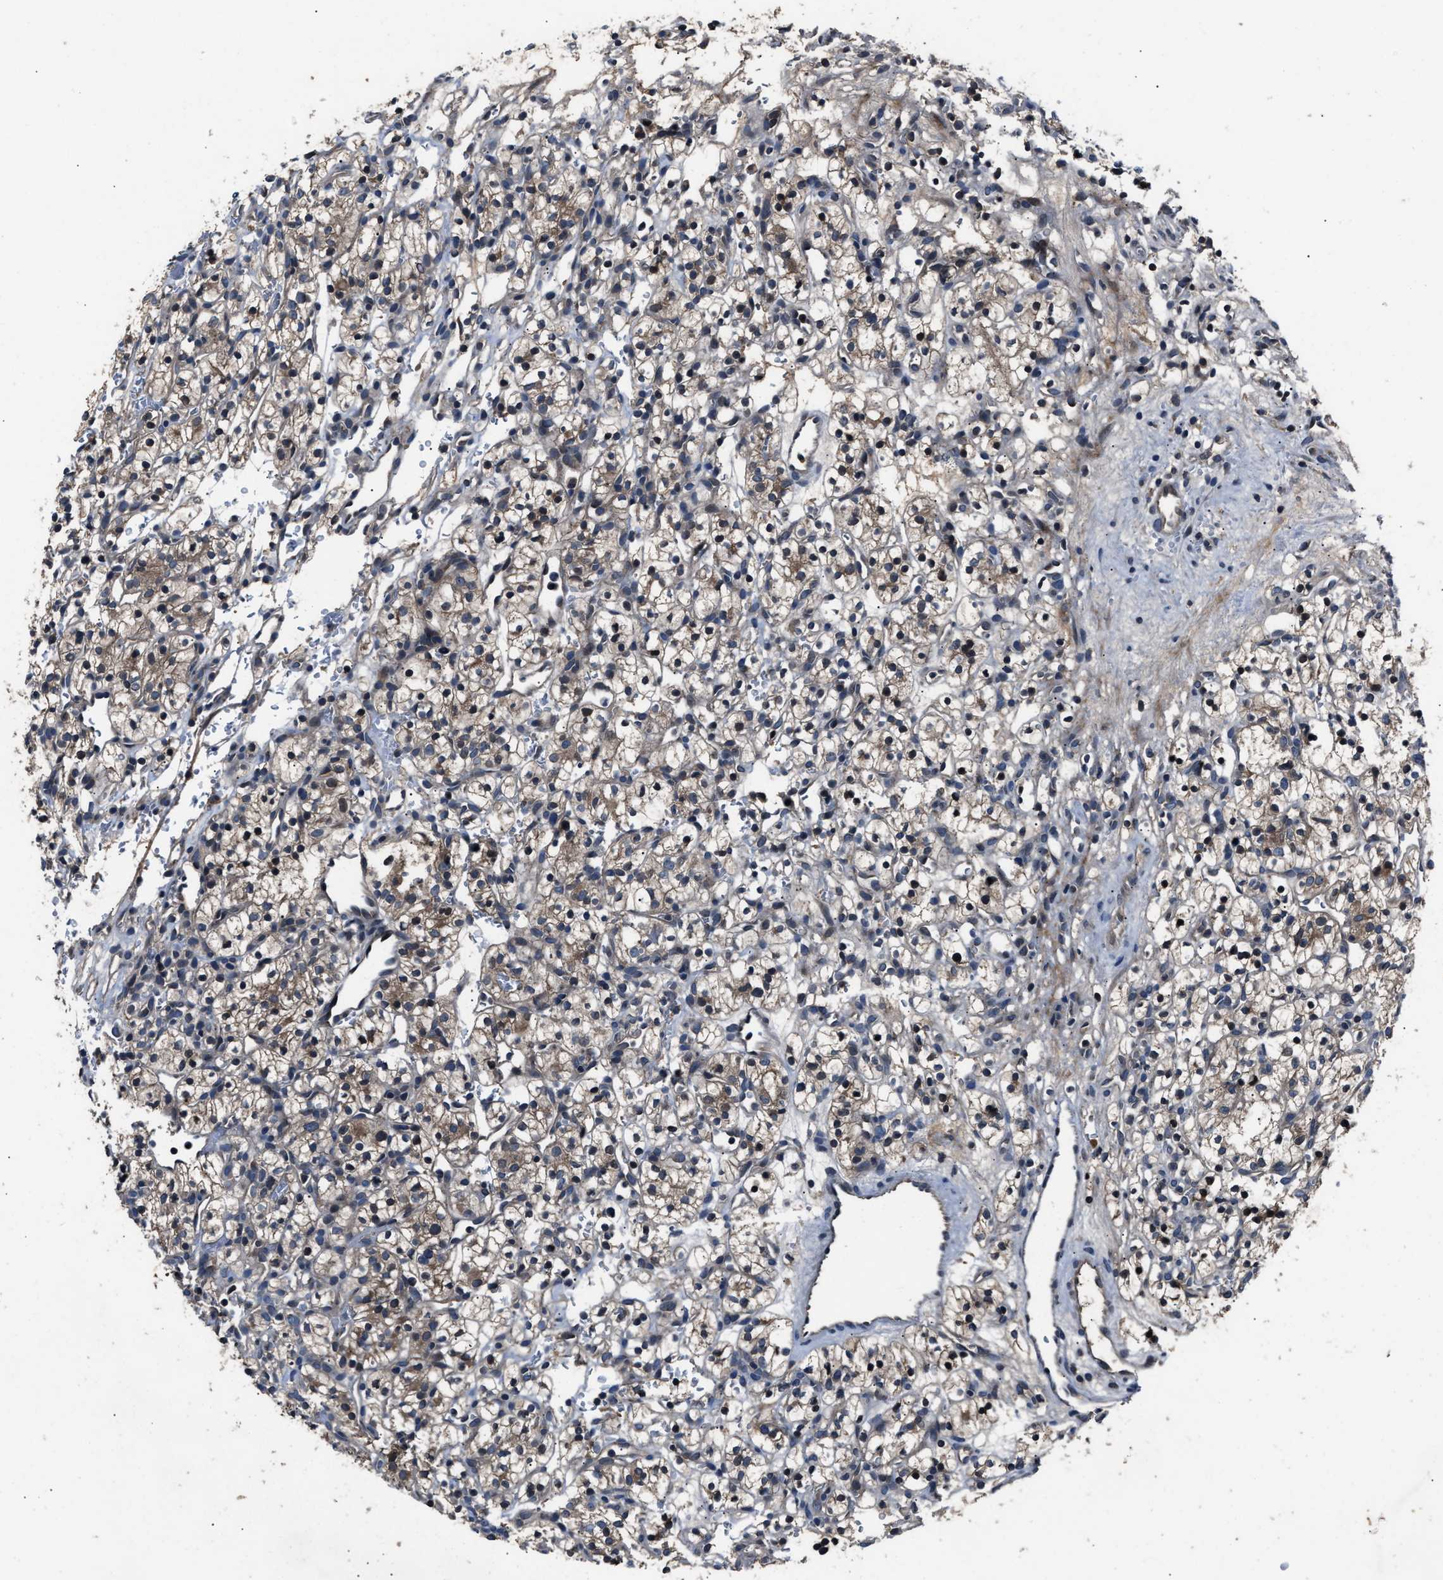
{"staining": {"intensity": "weak", "quantity": ">75%", "location": "cytoplasmic/membranous"}, "tissue": "renal cancer", "cell_type": "Tumor cells", "image_type": "cancer", "snomed": [{"axis": "morphology", "description": "Adenocarcinoma, NOS"}, {"axis": "topography", "description": "Kidney"}], "caption": "A histopathology image of human renal cancer (adenocarcinoma) stained for a protein displays weak cytoplasmic/membranous brown staining in tumor cells.", "gene": "TNRC18", "patient": {"sex": "female", "age": 57}}